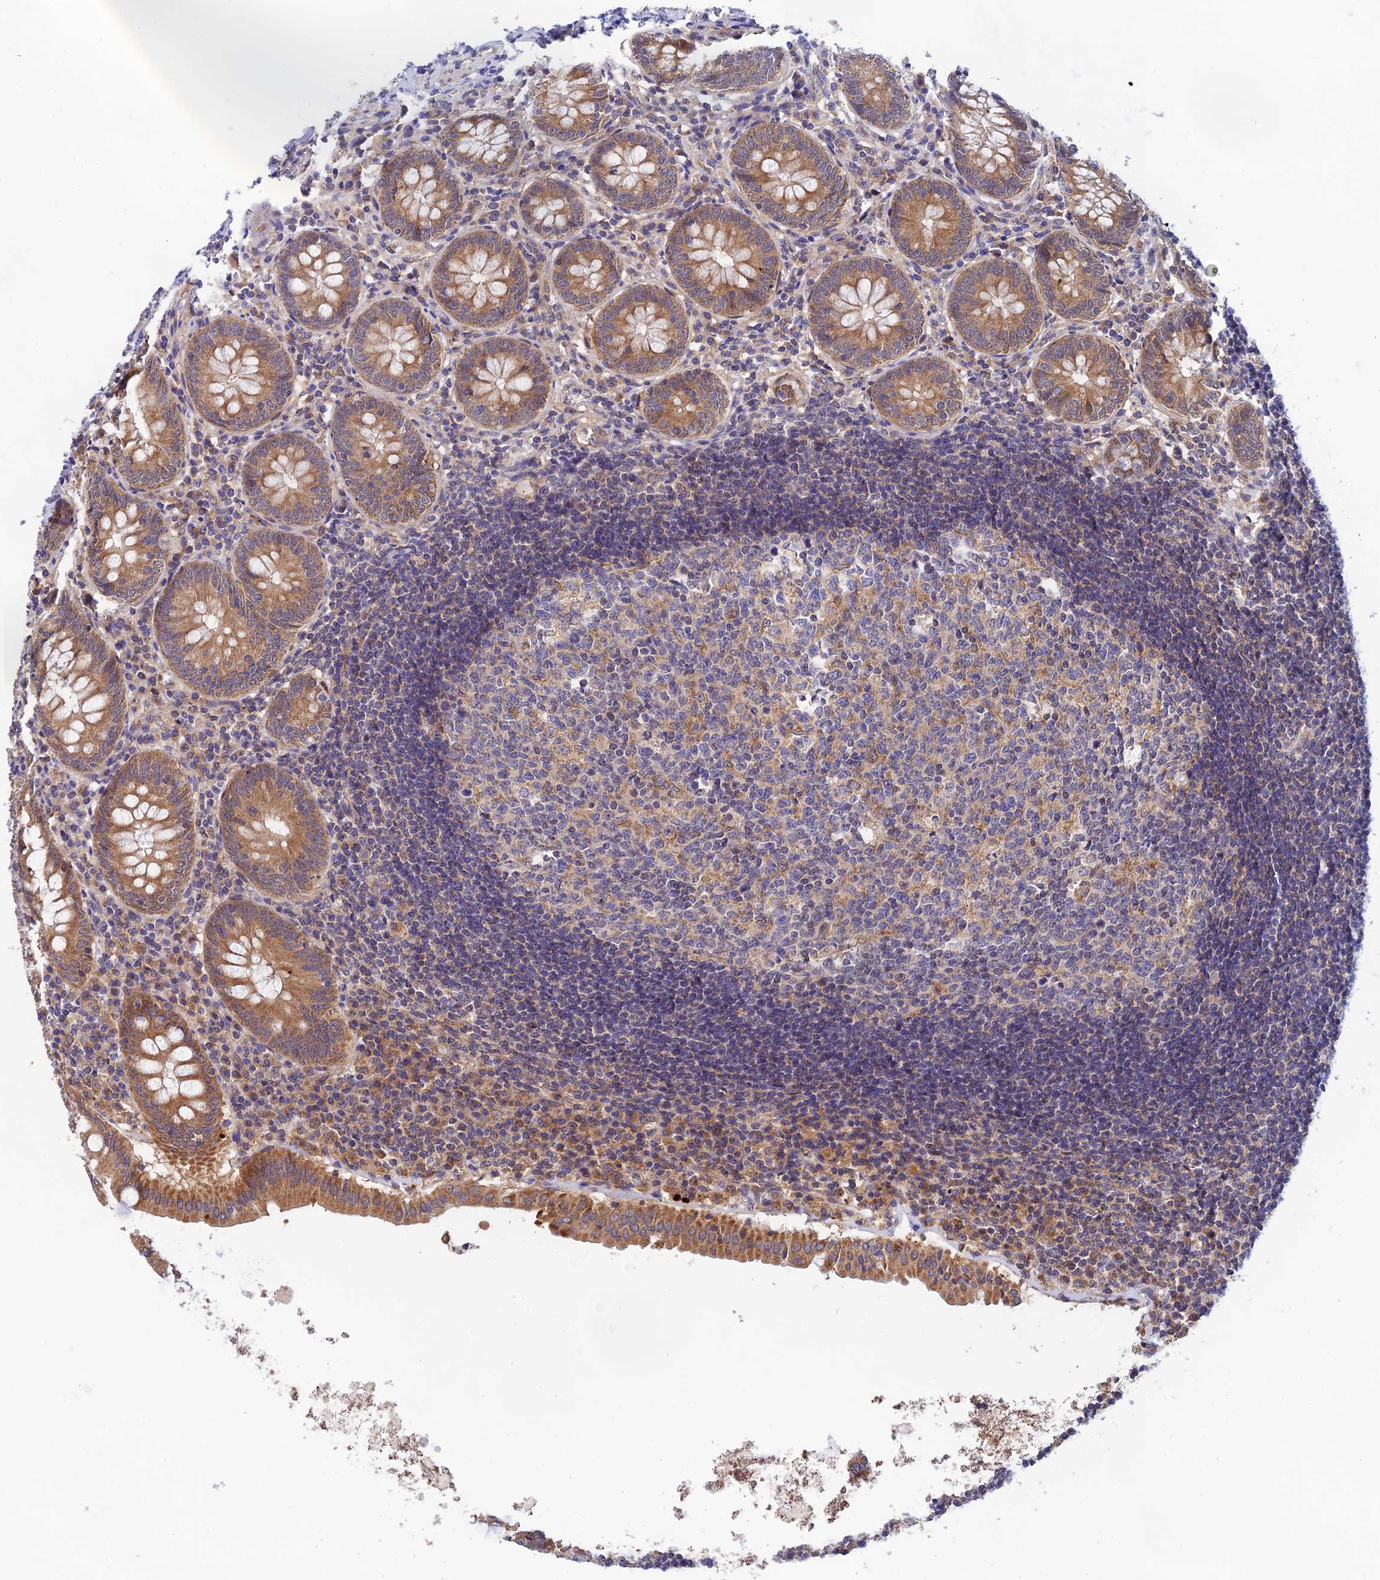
{"staining": {"intensity": "moderate", "quantity": ">75%", "location": "cytoplasmic/membranous"}, "tissue": "appendix", "cell_type": "Glandular cells", "image_type": "normal", "snomed": [{"axis": "morphology", "description": "Normal tissue, NOS"}, {"axis": "topography", "description": "Appendix"}], "caption": "This photomicrograph displays IHC staining of benign human appendix, with medium moderate cytoplasmic/membranous positivity in about >75% of glandular cells.", "gene": "RANBP6", "patient": {"sex": "female", "age": 54}}